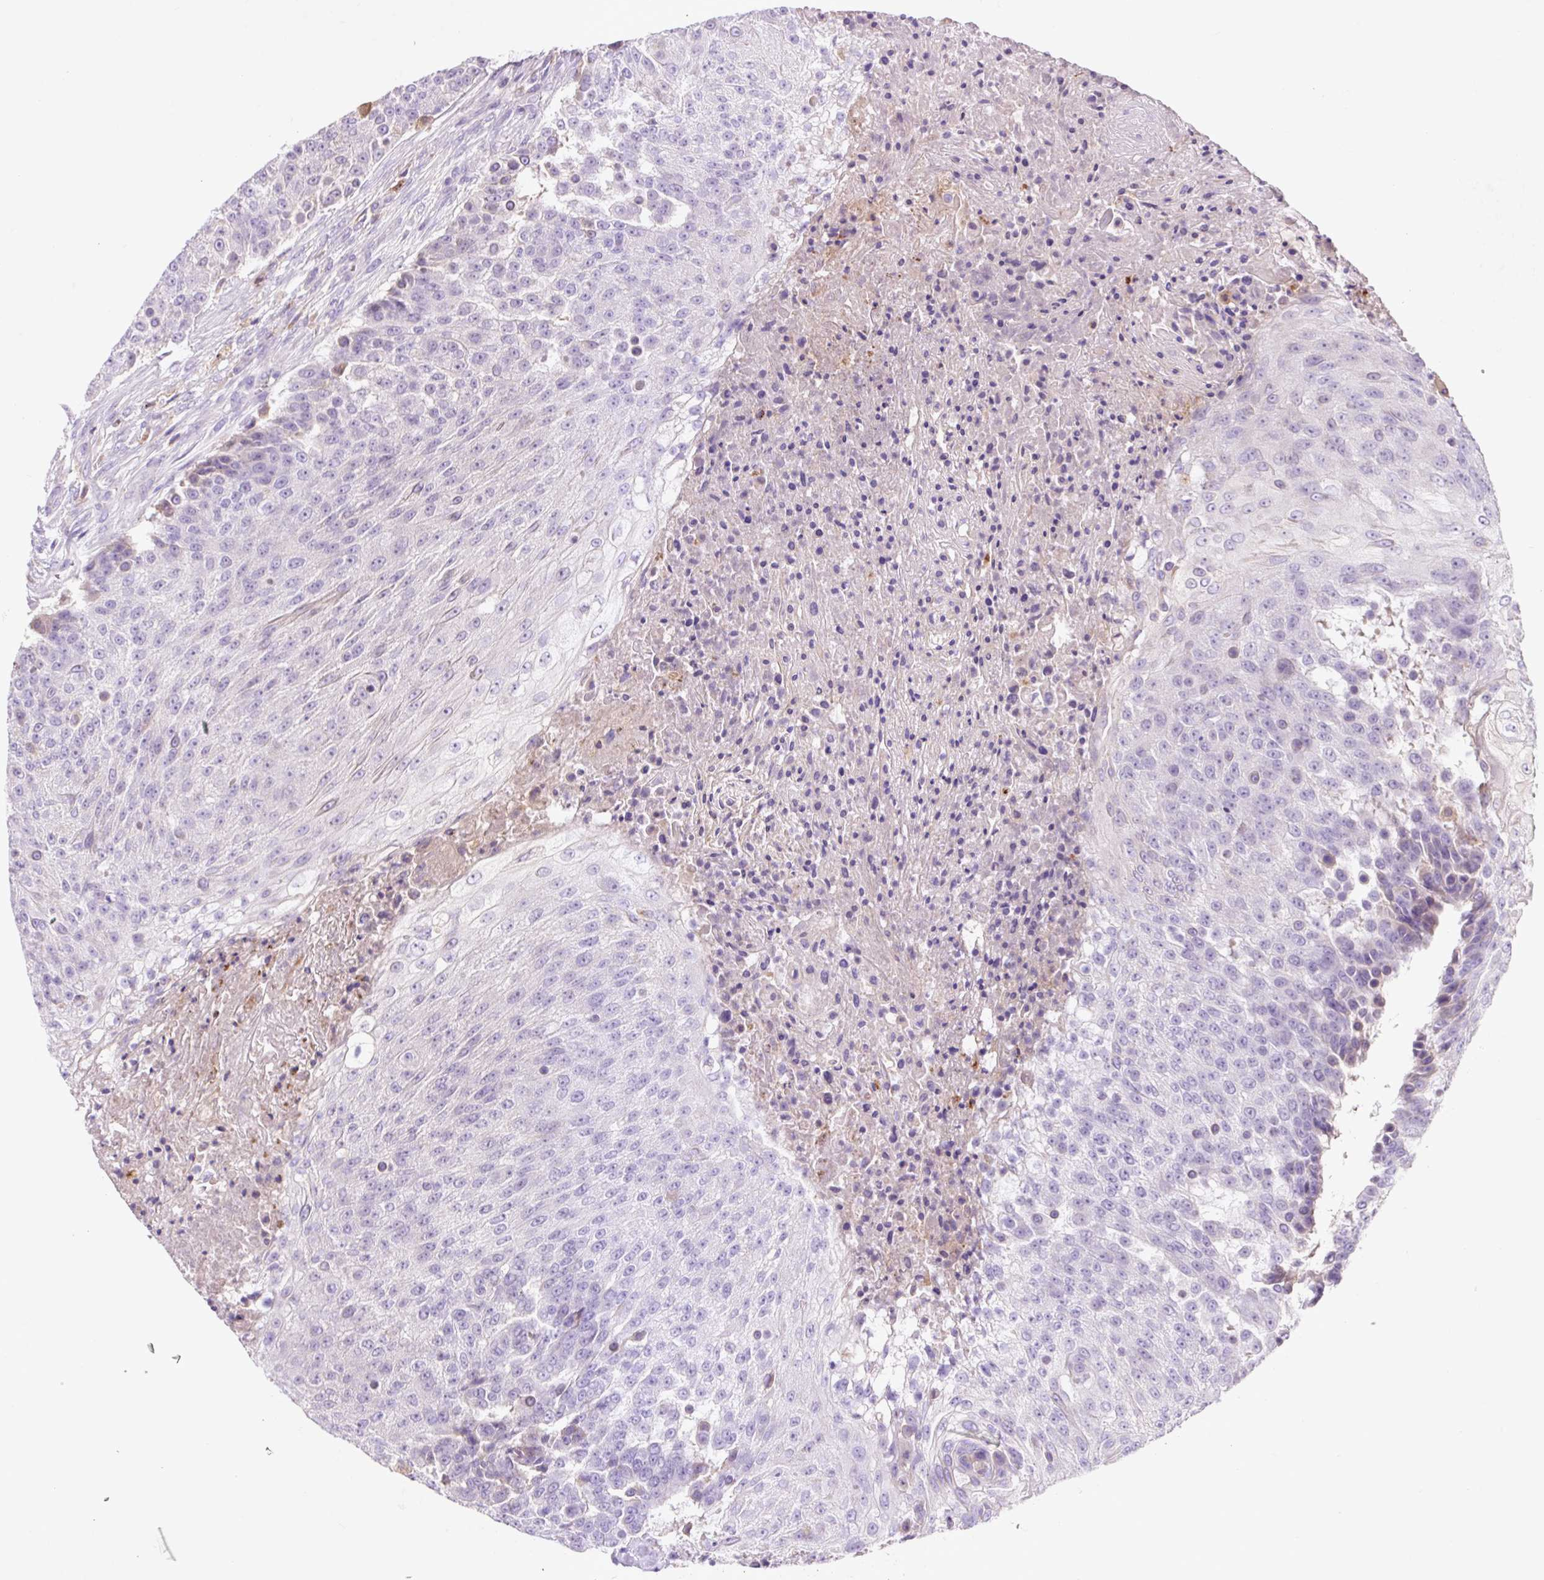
{"staining": {"intensity": "negative", "quantity": "none", "location": "none"}, "tissue": "urothelial cancer", "cell_type": "Tumor cells", "image_type": "cancer", "snomed": [{"axis": "morphology", "description": "Urothelial carcinoma, High grade"}, {"axis": "topography", "description": "Urinary bladder"}], "caption": "DAB (3,3'-diaminobenzidine) immunohistochemical staining of high-grade urothelial carcinoma demonstrates no significant expression in tumor cells. (DAB immunohistochemistry with hematoxylin counter stain).", "gene": "HEXA", "patient": {"sex": "female", "age": 63}}